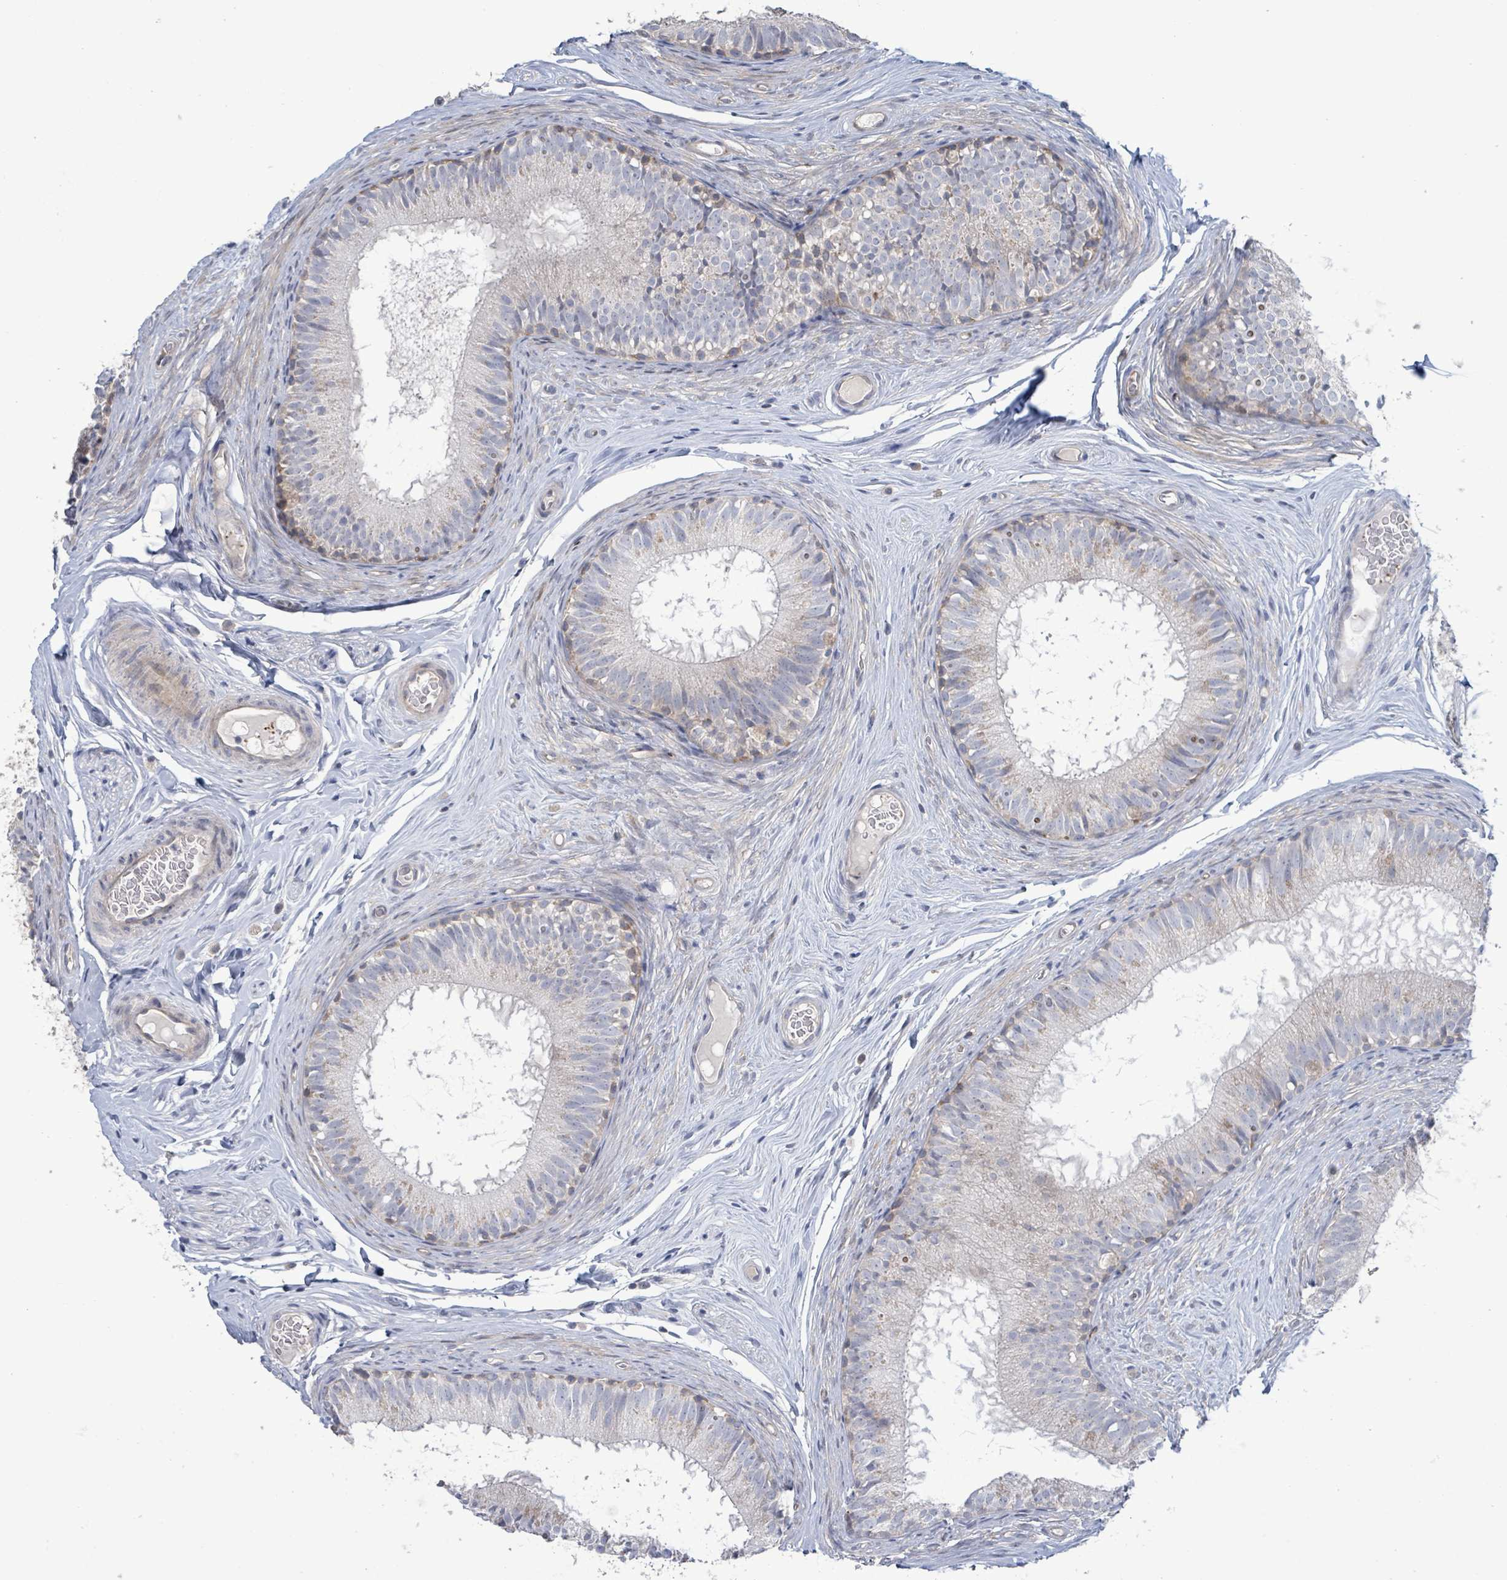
{"staining": {"intensity": "weak", "quantity": "<25%", "location": "cytoplasmic/membranous"}, "tissue": "epididymis", "cell_type": "Glandular cells", "image_type": "normal", "snomed": [{"axis": "morphology", "description": "Normal tissue, NOS"}, {"axis": "topography", "description": "Epididymis"}], "caption": "Human epididymis stained for a protein using immunohistochemistry demonstrates no staining in glandular cells.", "gene": "LILRA4", "patient": {"sex": "male", "age": 25}}